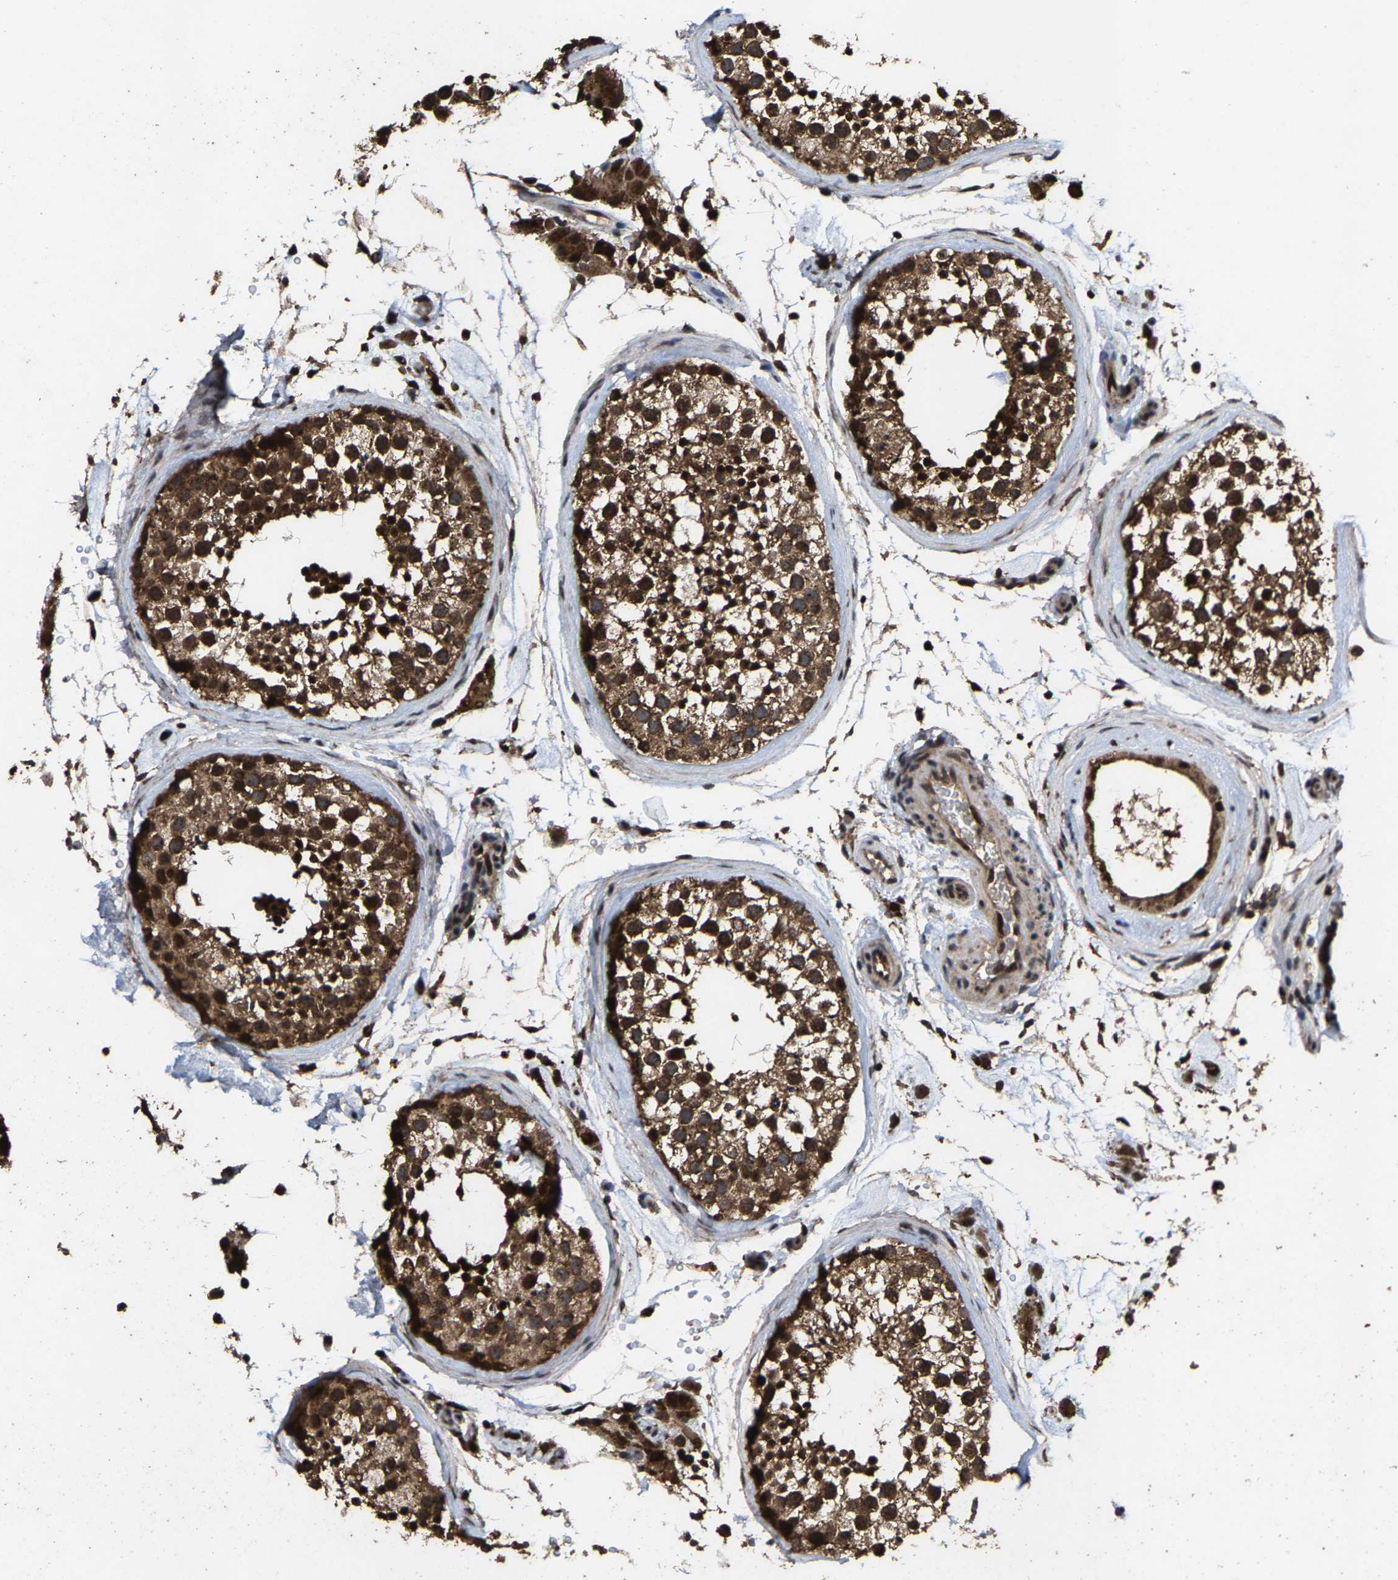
{"staining": {"intensity": "strong", "quantity": ">75%", "location": "cytoplasmic/membranous"}, "tissue": "testis", "cell_type": "Cells in seminiferous ducts", "image_type": "normal", "snomed": [{"axis": "morphology", "description": "Normal tissue, NOS"}, {"axis": "topography", "description": "Testis"}], "caption": "Immunohistochemistry (DAB) staining of unremarkable testis reveals strong cytoplasmic/membranous protein expression in about >75% of cells in seminiferous ducts.", "gene": "HAUS6", "patient": {"sex": "male", "age": 46}}